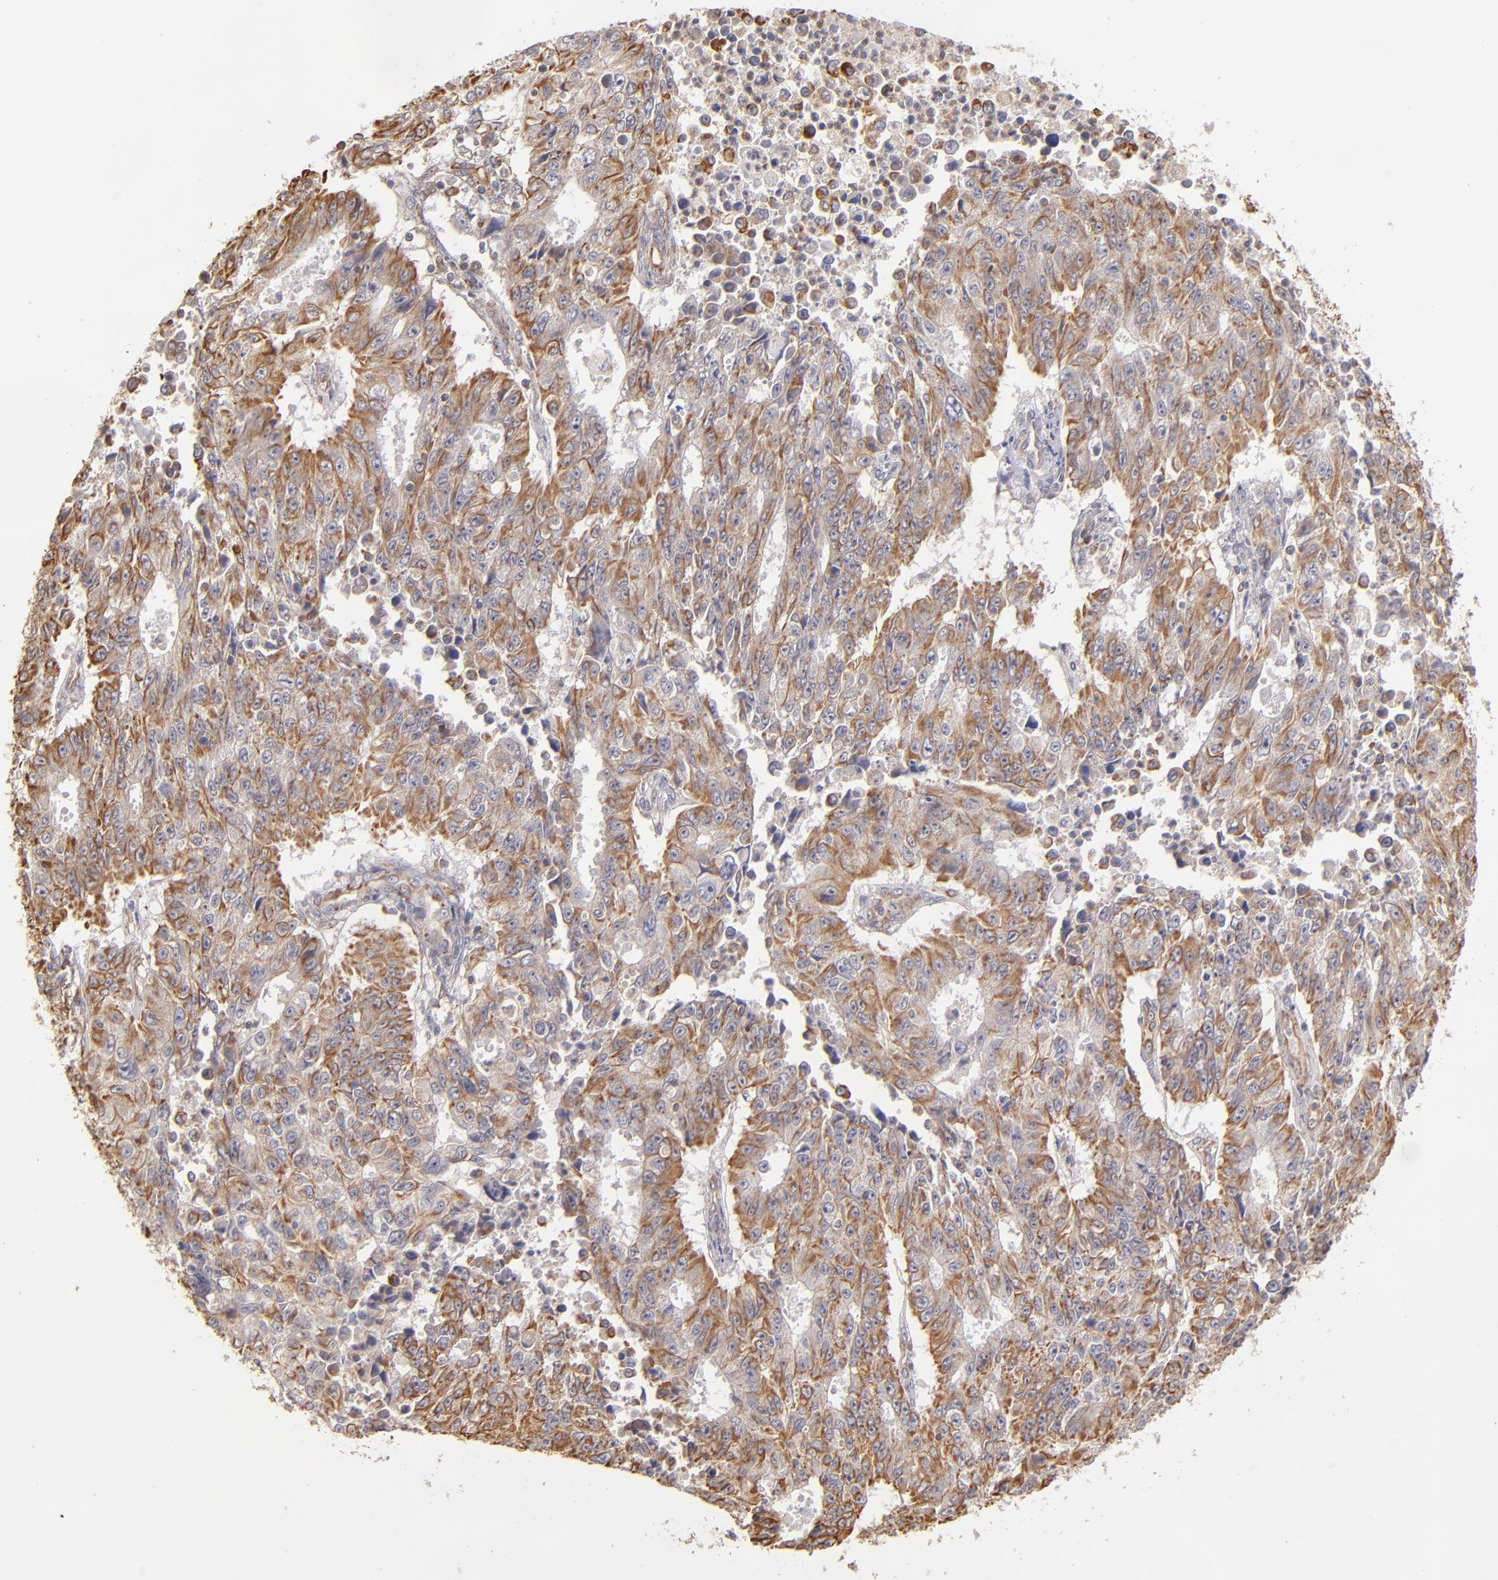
{"staining": {"intensity": "moderate", "quantity": ">75%", "location": "cytoplasmic/membranous"}, "tissue": "endometrial cancer", "cell_type": "Tumor cells", "image_type": "cancer", "snomed": [{"axis": "morphology", "description": "Adenocarcinoma, NOS"}, {"axis": "topography", "description": "Endometrium"}], "caption": "Endometrial cancer stained with a brown dye reveals moderate cytoplasmic/membranous positive expression in about >75% of tumor cells.", "gene": "ABCC1", "patient": {"sex": "female", "age": 42}}